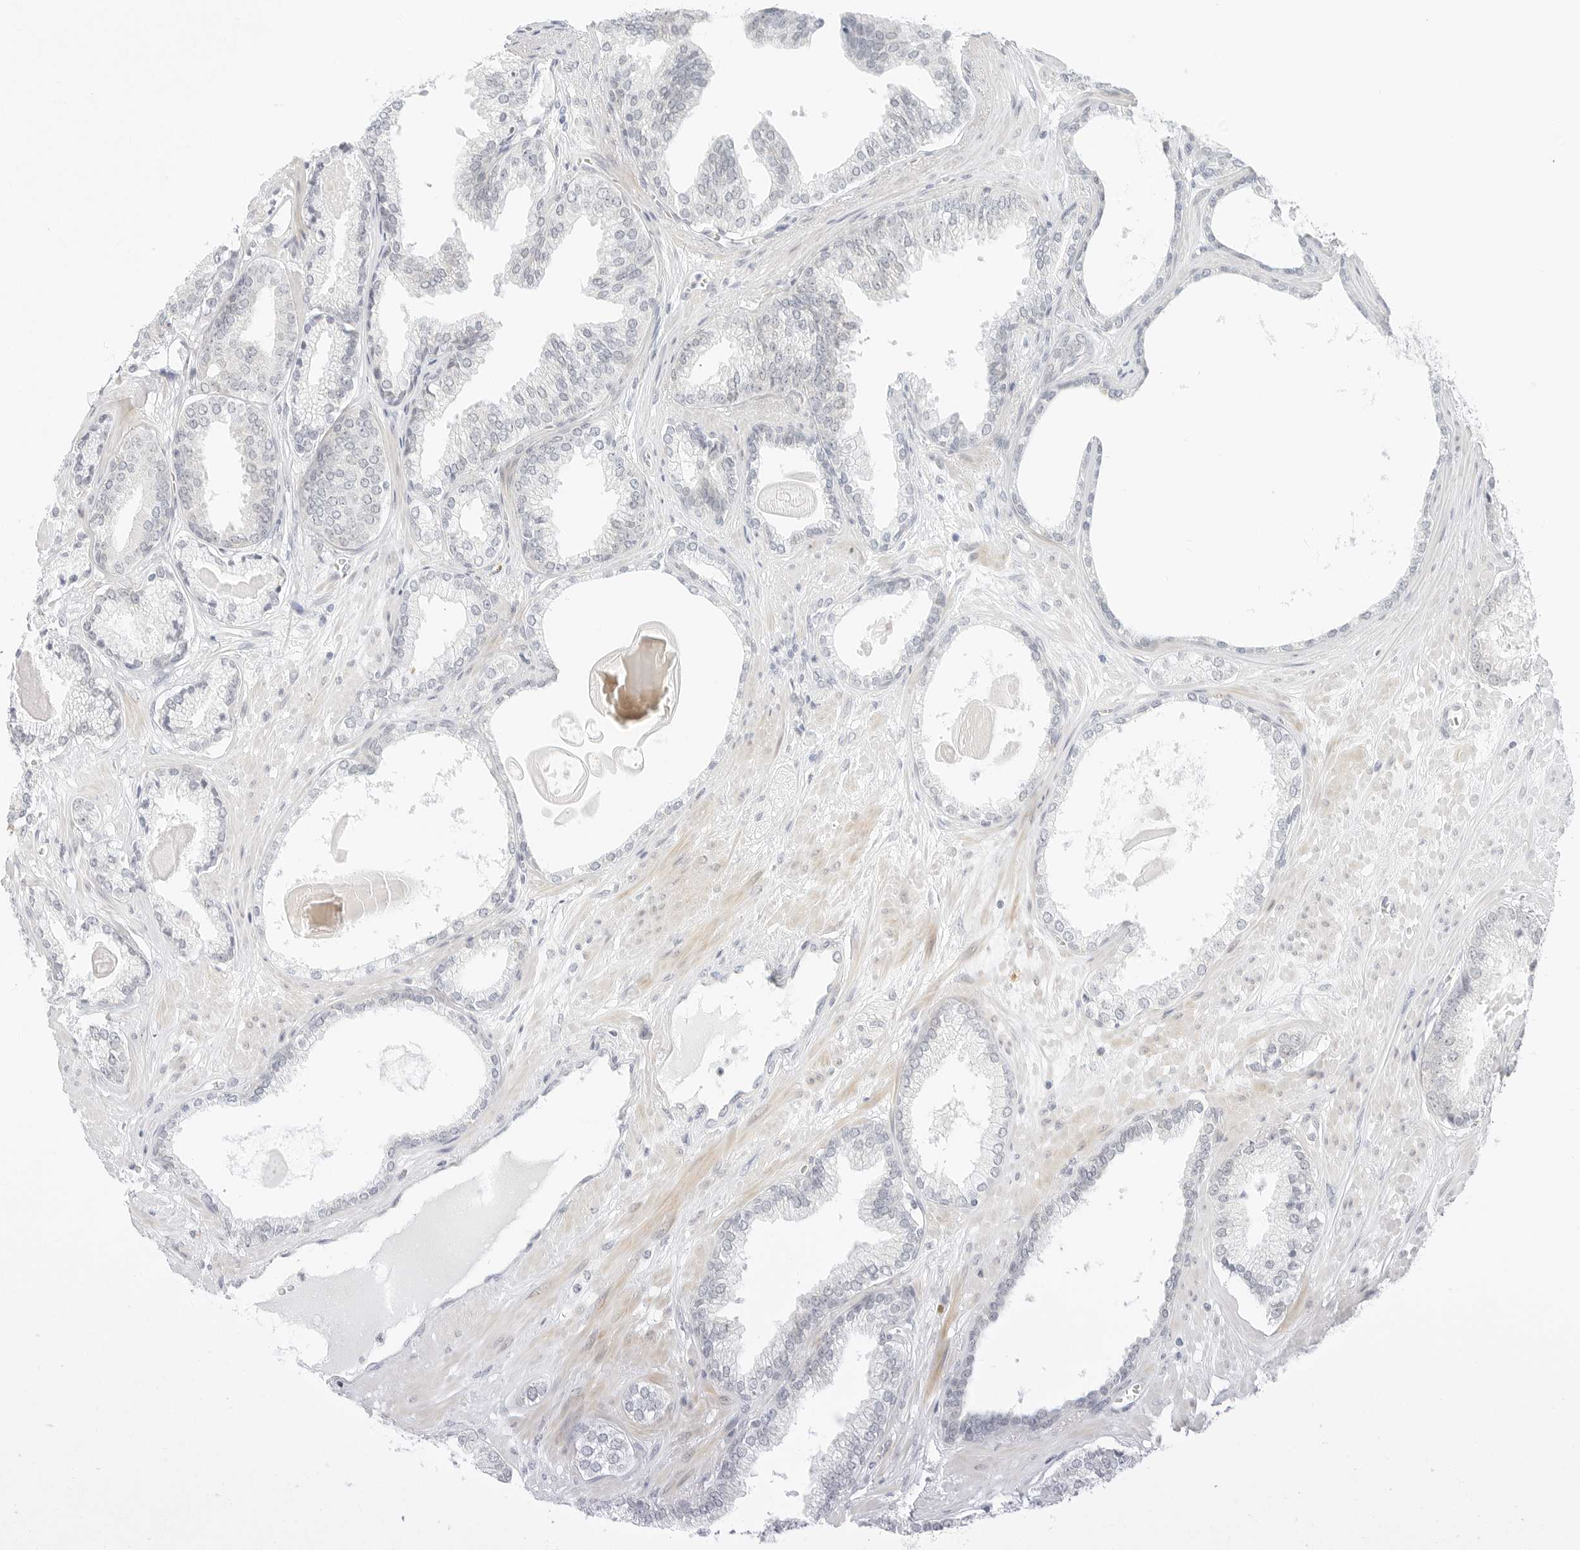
{"staining": {"intensity": "negative", "quantity": "none", "location": "none"}, "tissue": "prostate cancer", "cell_type": "Tumor cells", "image_type": "cancer", "snomed": [{"axis": "morphology", "description": "Adenocarcinoma, Low grade"}, {"axis": "topography", "description": "Prostate"}], "caption": "Tumor cells are negative for protein expression in human adenocarcinoma (low-grade) (prostate).", "gene": "CCSAP", "patient": {"sex": "male", "age": 70}}